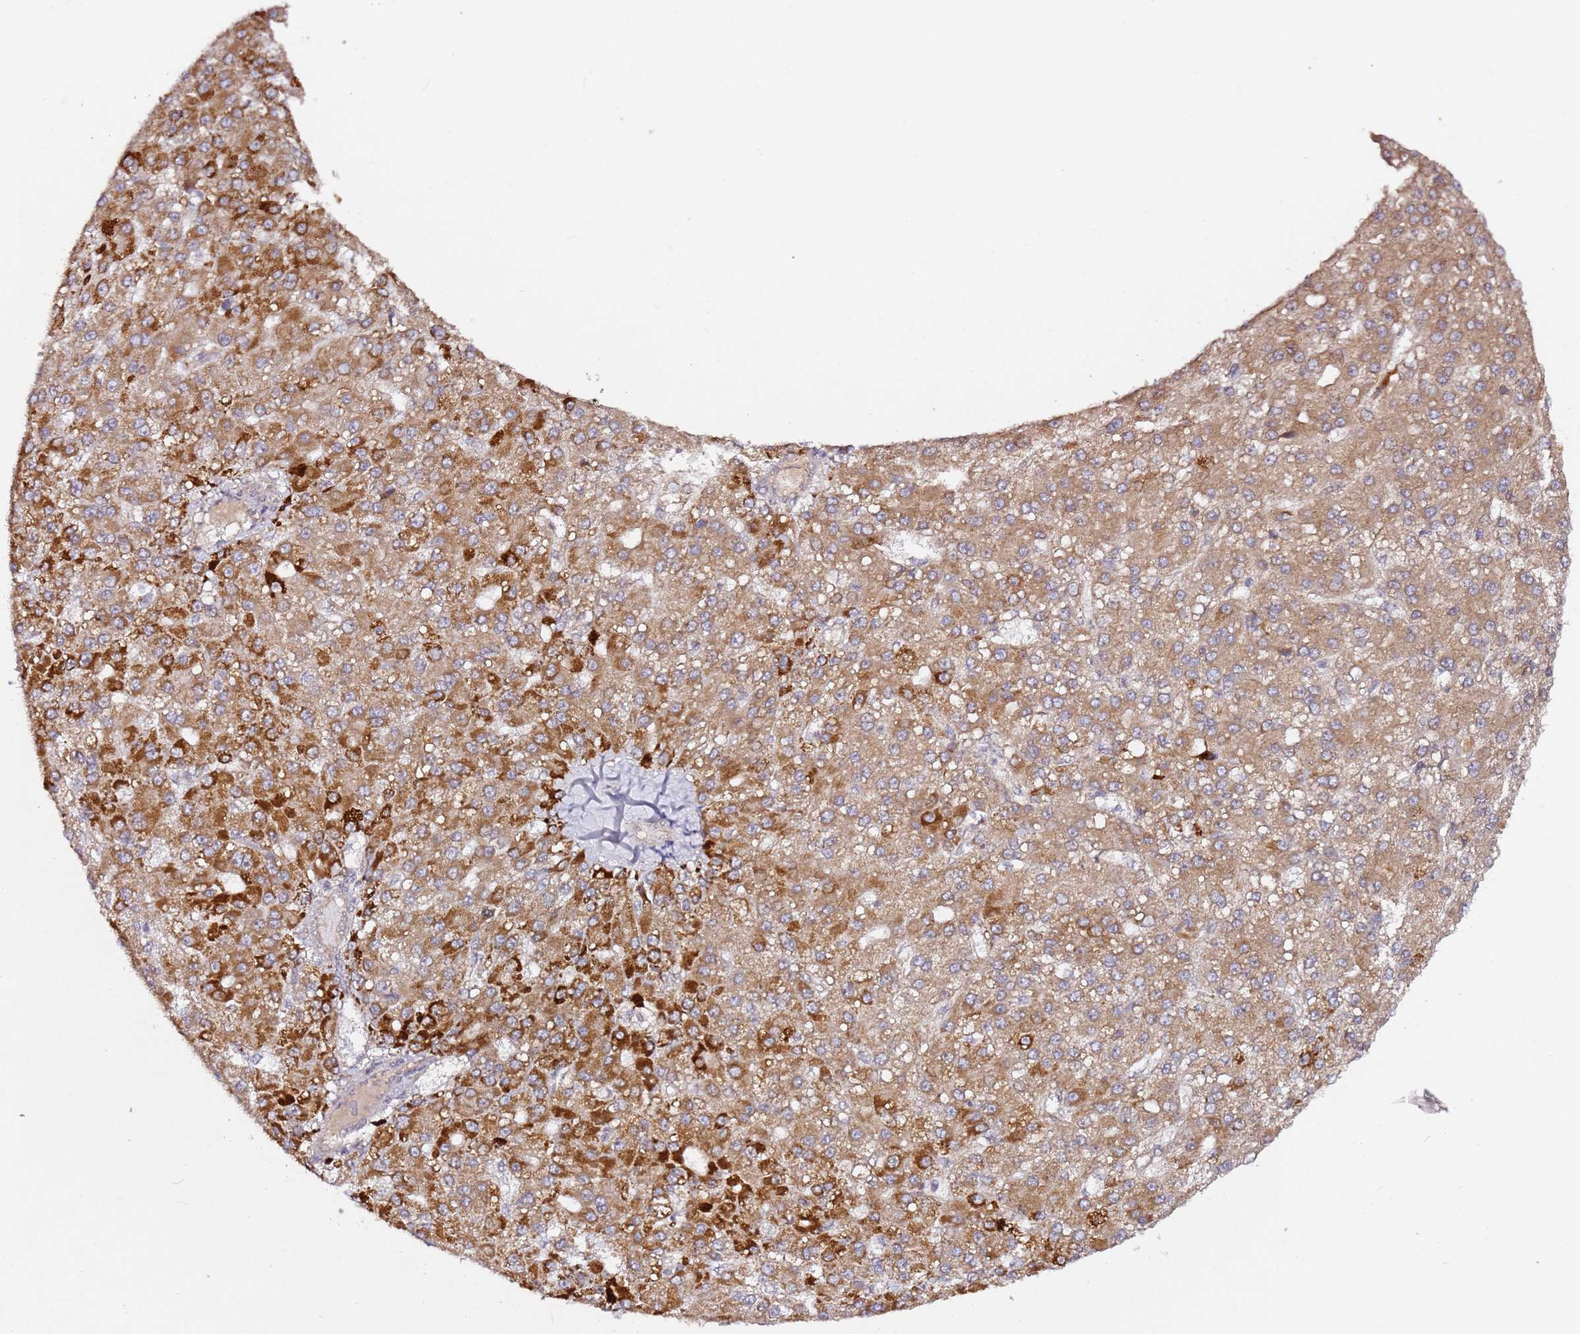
{"staining": {"intensity": "strong", "quantity": ">75%", "location": "cytoplasmic/membranous"}, "tissue": "liver cancer", "cell_type": "Tumor cells", "image_type": "cancer", "snomed": [{"axis": "morphology", "description": "Carcinoma, Hepatocellular, NOS"}, {"axis": "topography", "description": "Liver"}], "caption": "The image demonstrates immunohistochemical staining of liver hepatocellular carcinoma. There is strong cytoplasmic/membranous positivity is present in approximately >75% of tumor cells.", "gene": "ALG11", "patient": {"sex": "male", "age": 67}}